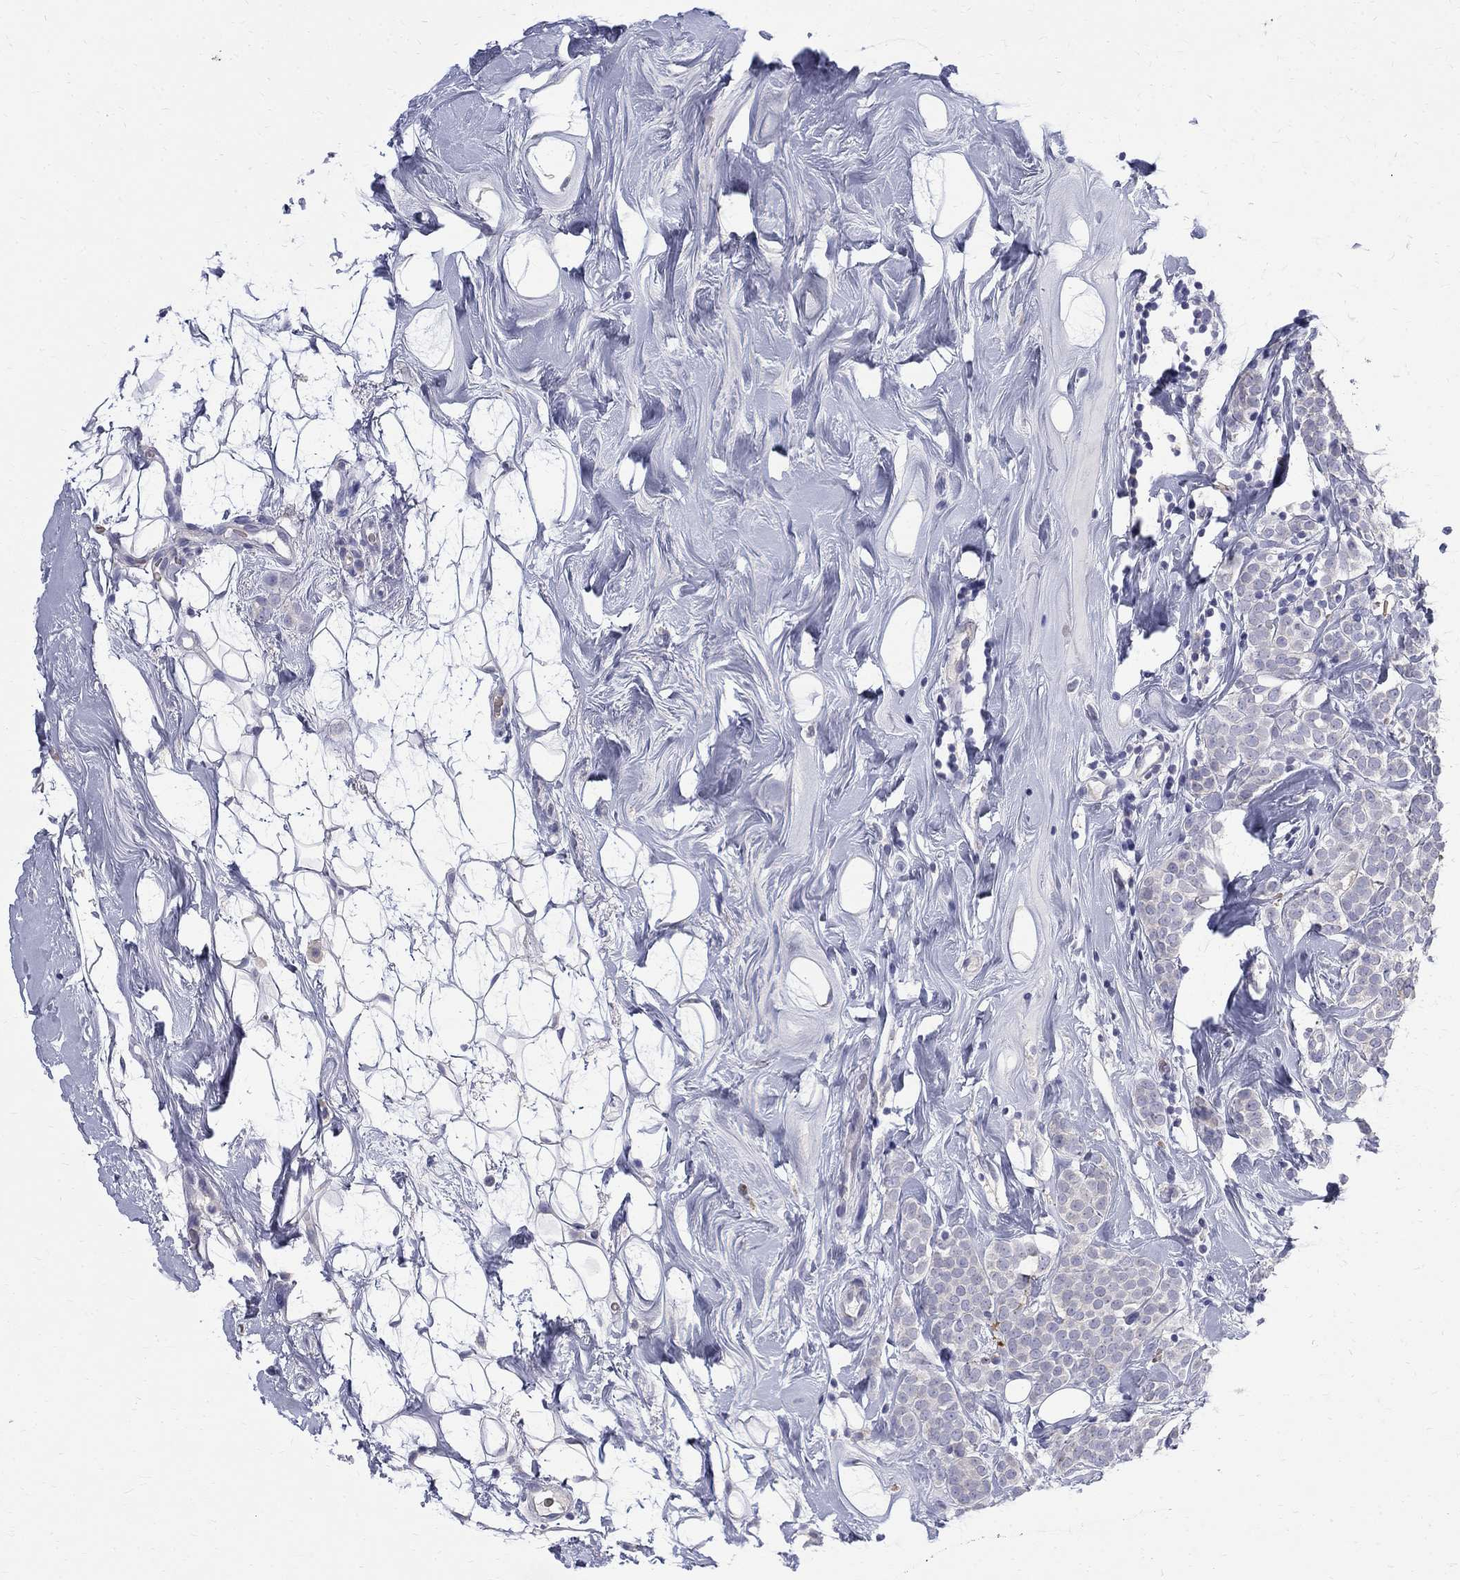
{"staining": {"intensity": "negative", "quantity": "none", "location": "none"}, "tissue": "breast cancer", "cell_type": "Tumor cells", "image_type": "cancer", "snomed": [{"axis": "morphology", "description": "Lobular carcinoma"}, {"axis": "topography", "description": "Breast"}], "caption": "Tumor cells show no significant protein expression in breast lobular carcinoma. (DAB (3,3'-diaminobenzidine) immunohistochemistry, high magnification).", "gene": "AGER", "patient": {"sex": "female", "age": 49}}